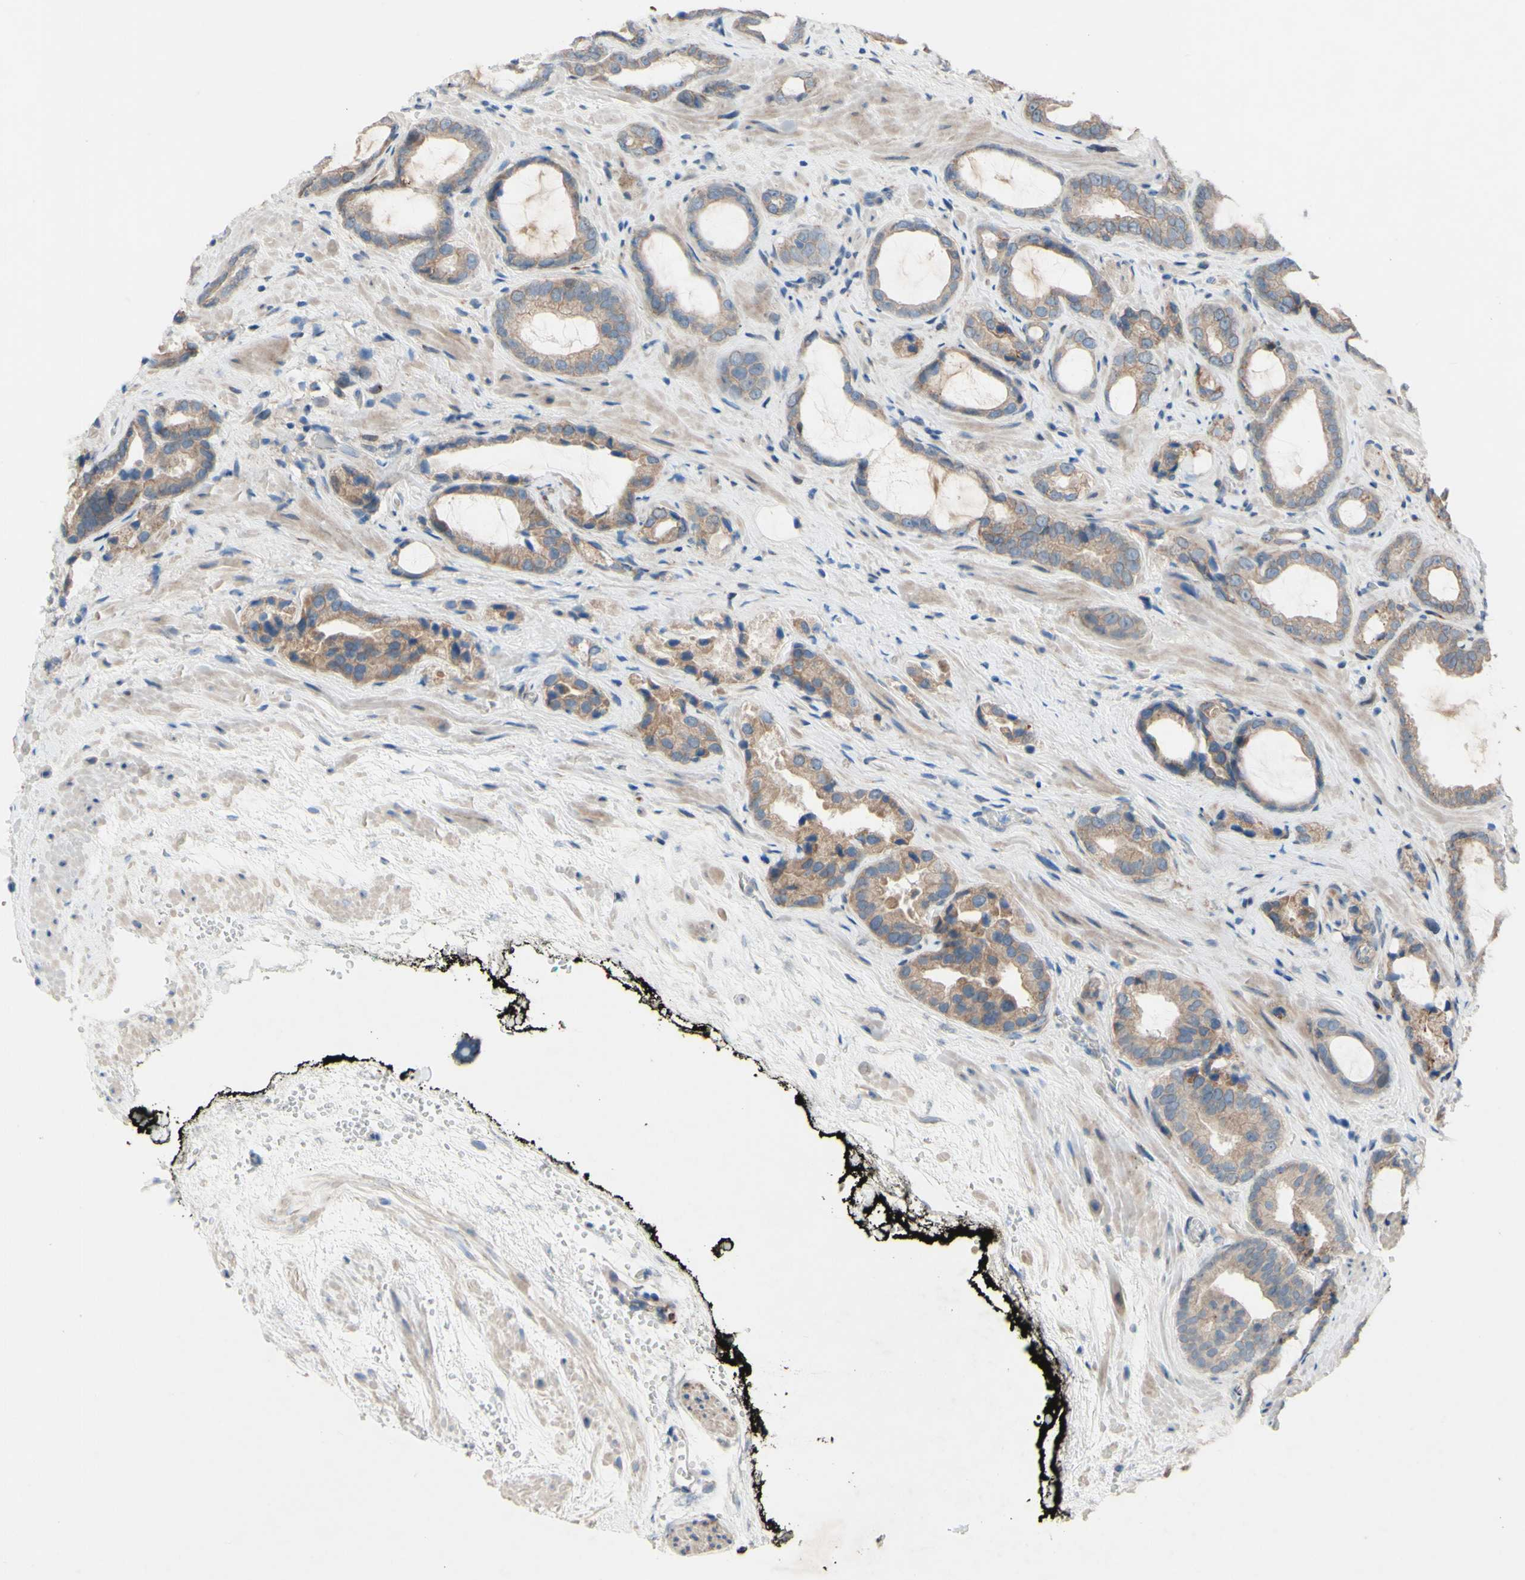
{"staining": {"intensity": "moderate", "quantity": ">75%", "location": "cytoplasmic/membranous"}, "tissue": "prostate cancer", "cell_type": "Tumor cells", "image_type": "cancer", "snomed": [{"axis": "morphology", "description": "Adenocarcinoma, Low grade"}, {"axis": "topography", "description": "Prostate"}], "caption": "Prostate cancer was stained to show a protein in brown. There is medium levels of moderate cytoplasmic/membranous staining in about >75% of tumor cells. (Stains: DAB in brown, nuclei in blue, Microscopy: brightfield microscopy at high magnification).", "gene": "CDCP1", "patient": {"sex": "male", "age": 60}}